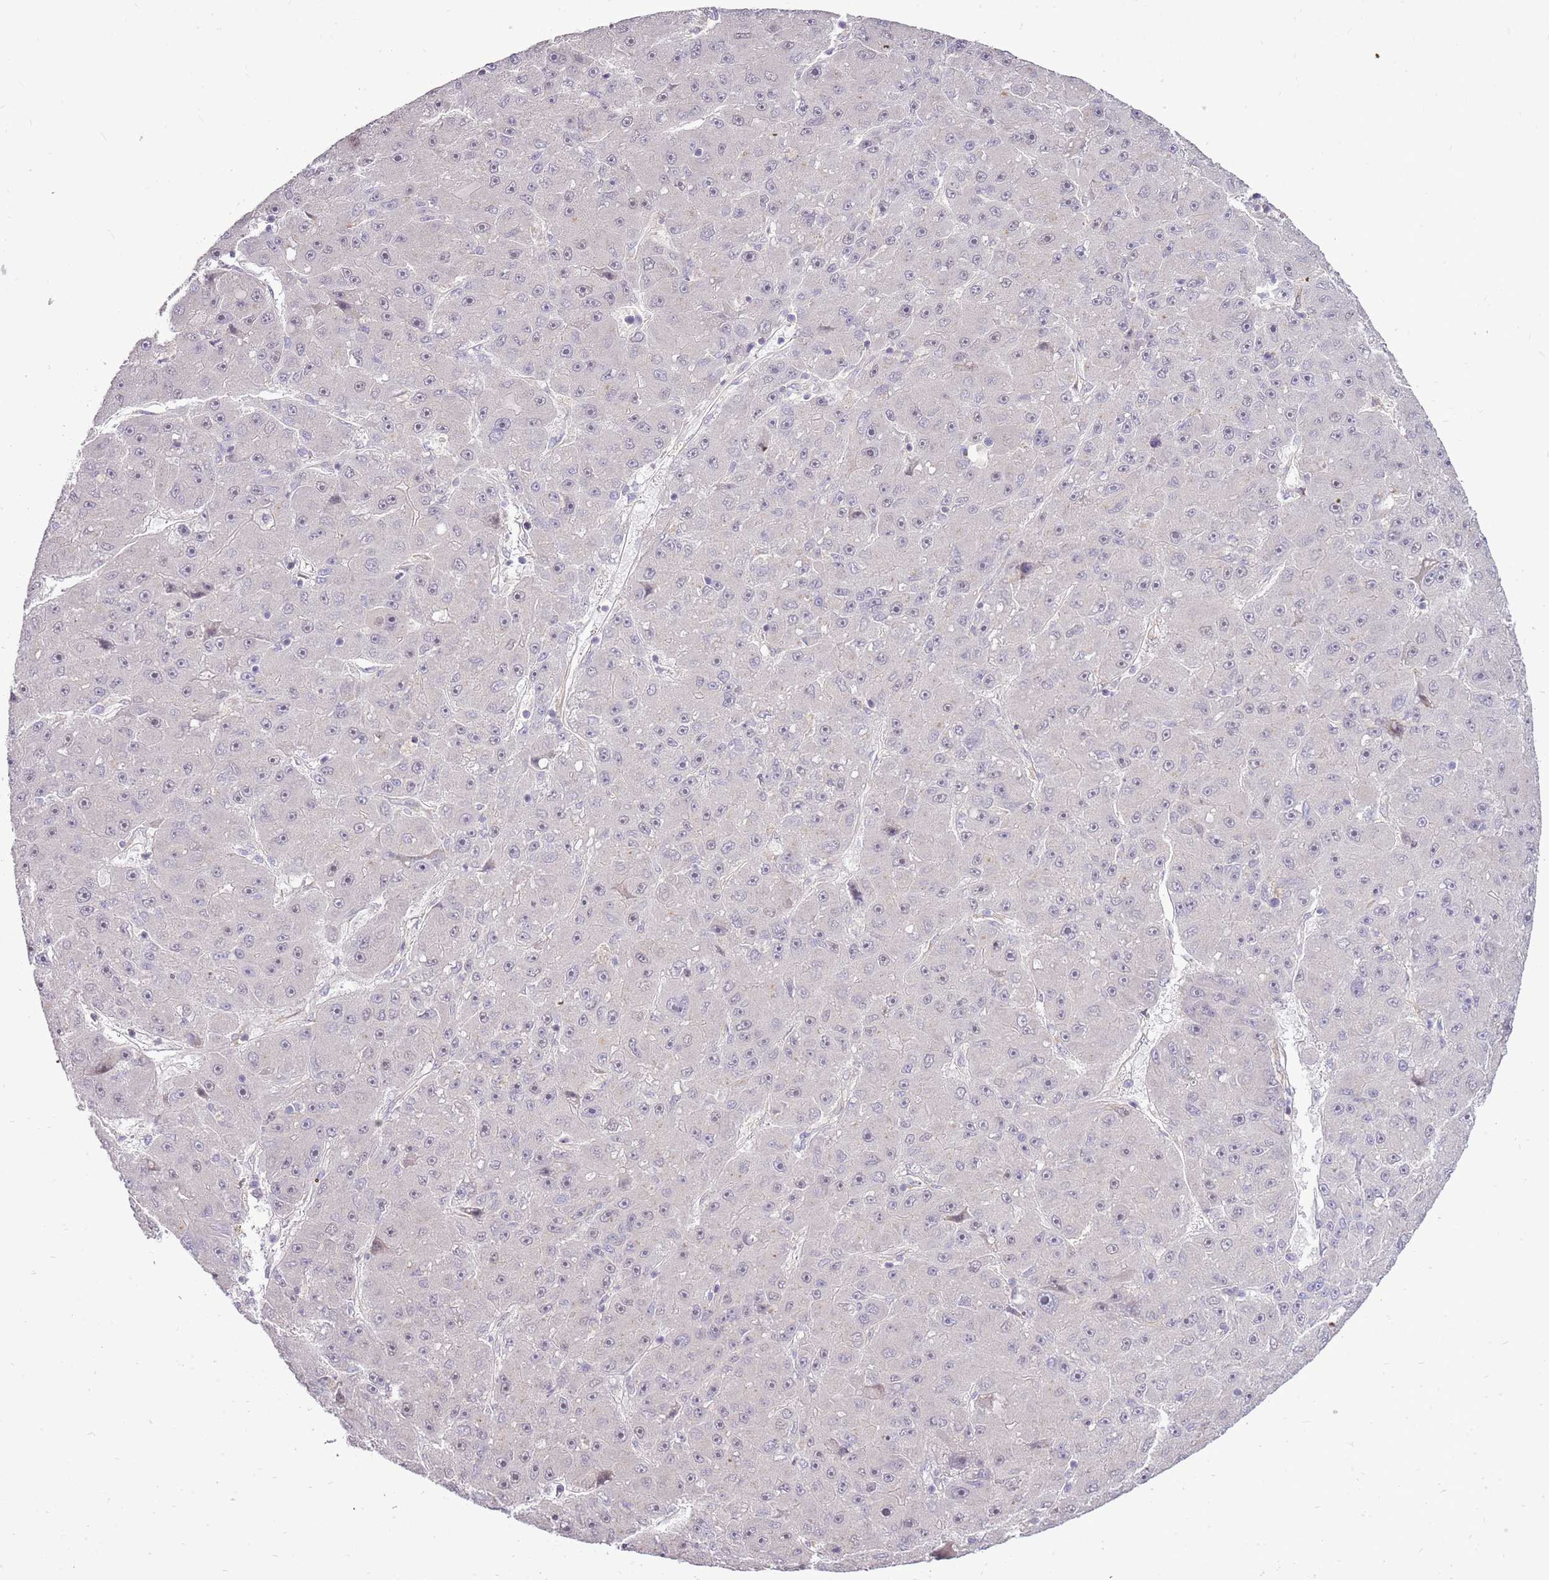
{"staining": {"intensity": "negative", "quantity": "none", "location": "none"}, "tissue": "liver cancer", "cell_type": "Tumor cells", "image_type": "cancer", "snomed": [{"axis": "morphology", "description": "Carcinoma, Hepatocellular, NOS"}, {"axis": "topography", "description": "Liver"}], "caption": "This histopathology image is of liver cancer stained with immunohistochemistry to label a protein in brown with the nuclei are counter-stained blue. There is no positivity in tumor cells. Nuclei are stained in blue.", "gene": "UGGT2", "patient": {"sex": "male", "age": 67}}